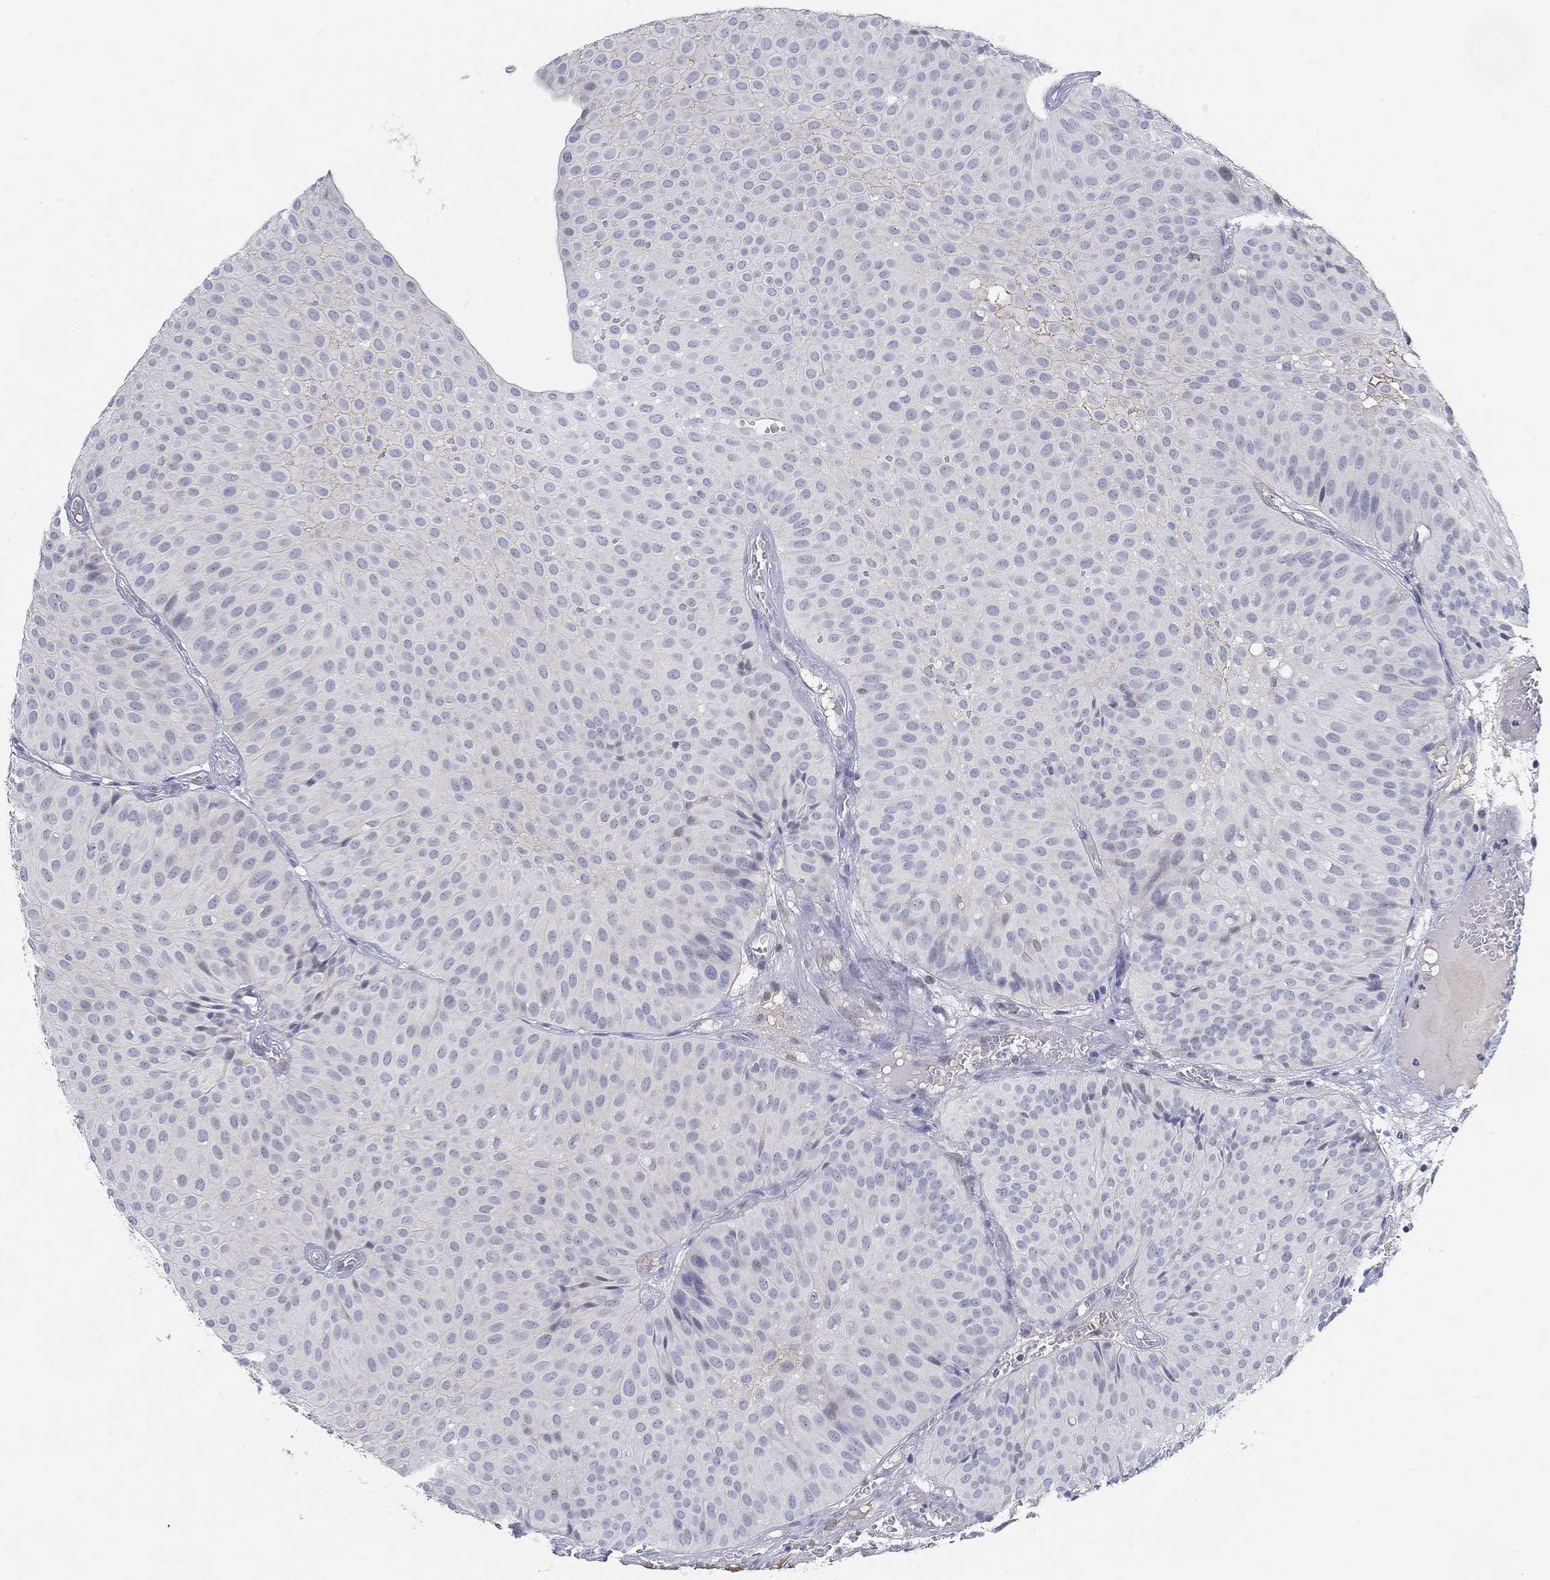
{"staining": {"intensity": "negative", "quantity": "none", "location": "none"}, "tissue": "urothelial cancer", "cell_type": "Tumor cells", "image_type": "cancer", "snomed": [{"axis": "morphology", "description": "Urothelial carcinoma, Low grade"}, {"axis": "topography", "description": "Urinary bladder"}], "caption": "Urothelial cancer was stained to show a protein in brown. There is no significant staining in tumor cells.", "gene": "SNTG2", "patient": {"sex": "male", "age": 64}}